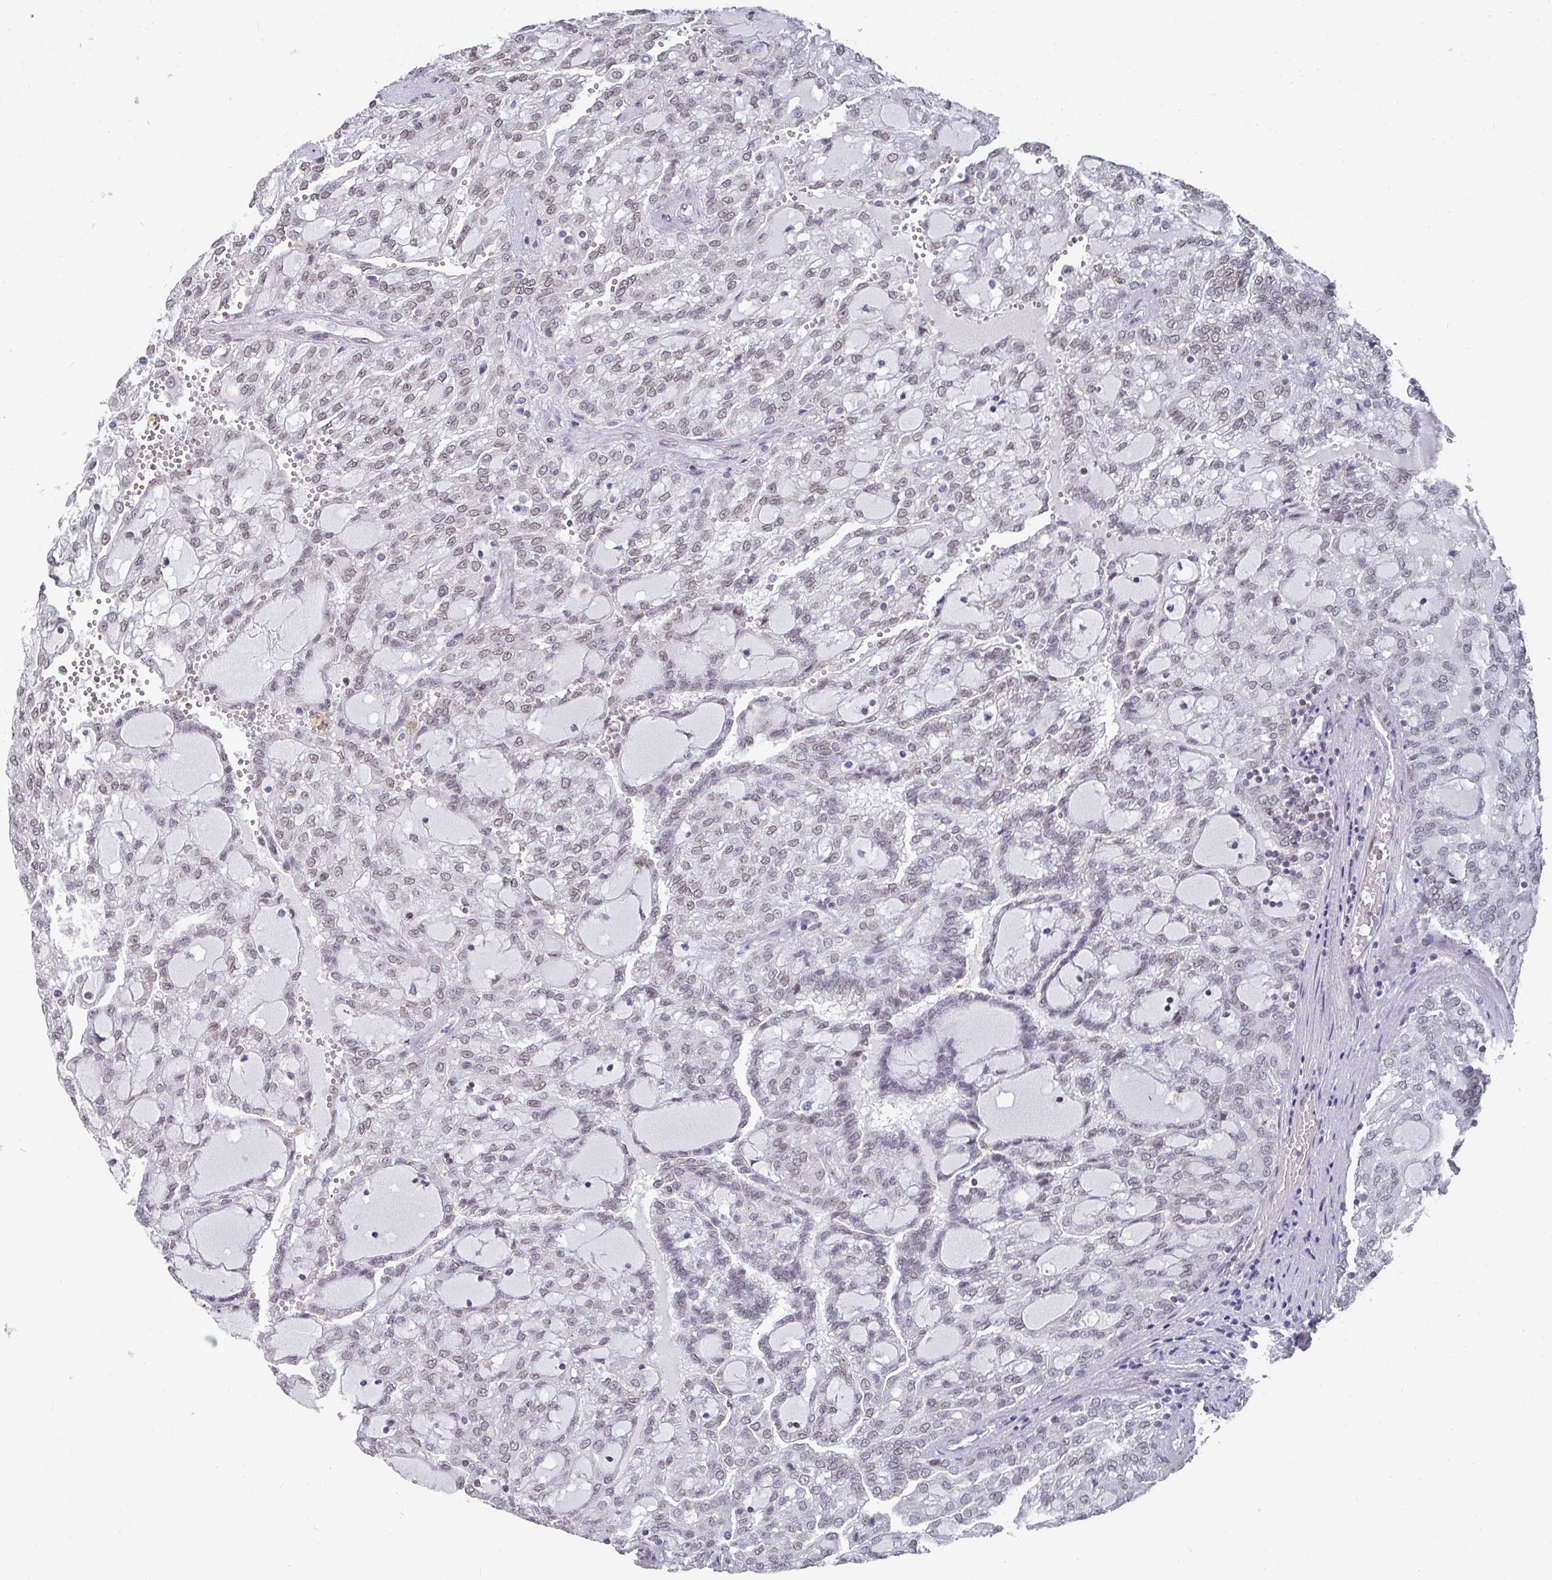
{"staining": {"intensity": "weak", "quantity": ">75%", "location": "nuclear"}, "tissue": "renal cancer", "cell_type": "Tumor cells", "image_type": "cancer", "snomed": [{"axis": "morphology", "description": "Adenocarcinoma, NOS"}, {"axis": "topography", "description": "Kidney"}], "caption": "Human adenocarcinoma (renal) stained for a protein (brown) exhibits weak nuclear positive expression in approximately >75% of tumor cells.", "gene": "RASAL3", "patient": {"sex": "male", "age": 63}}